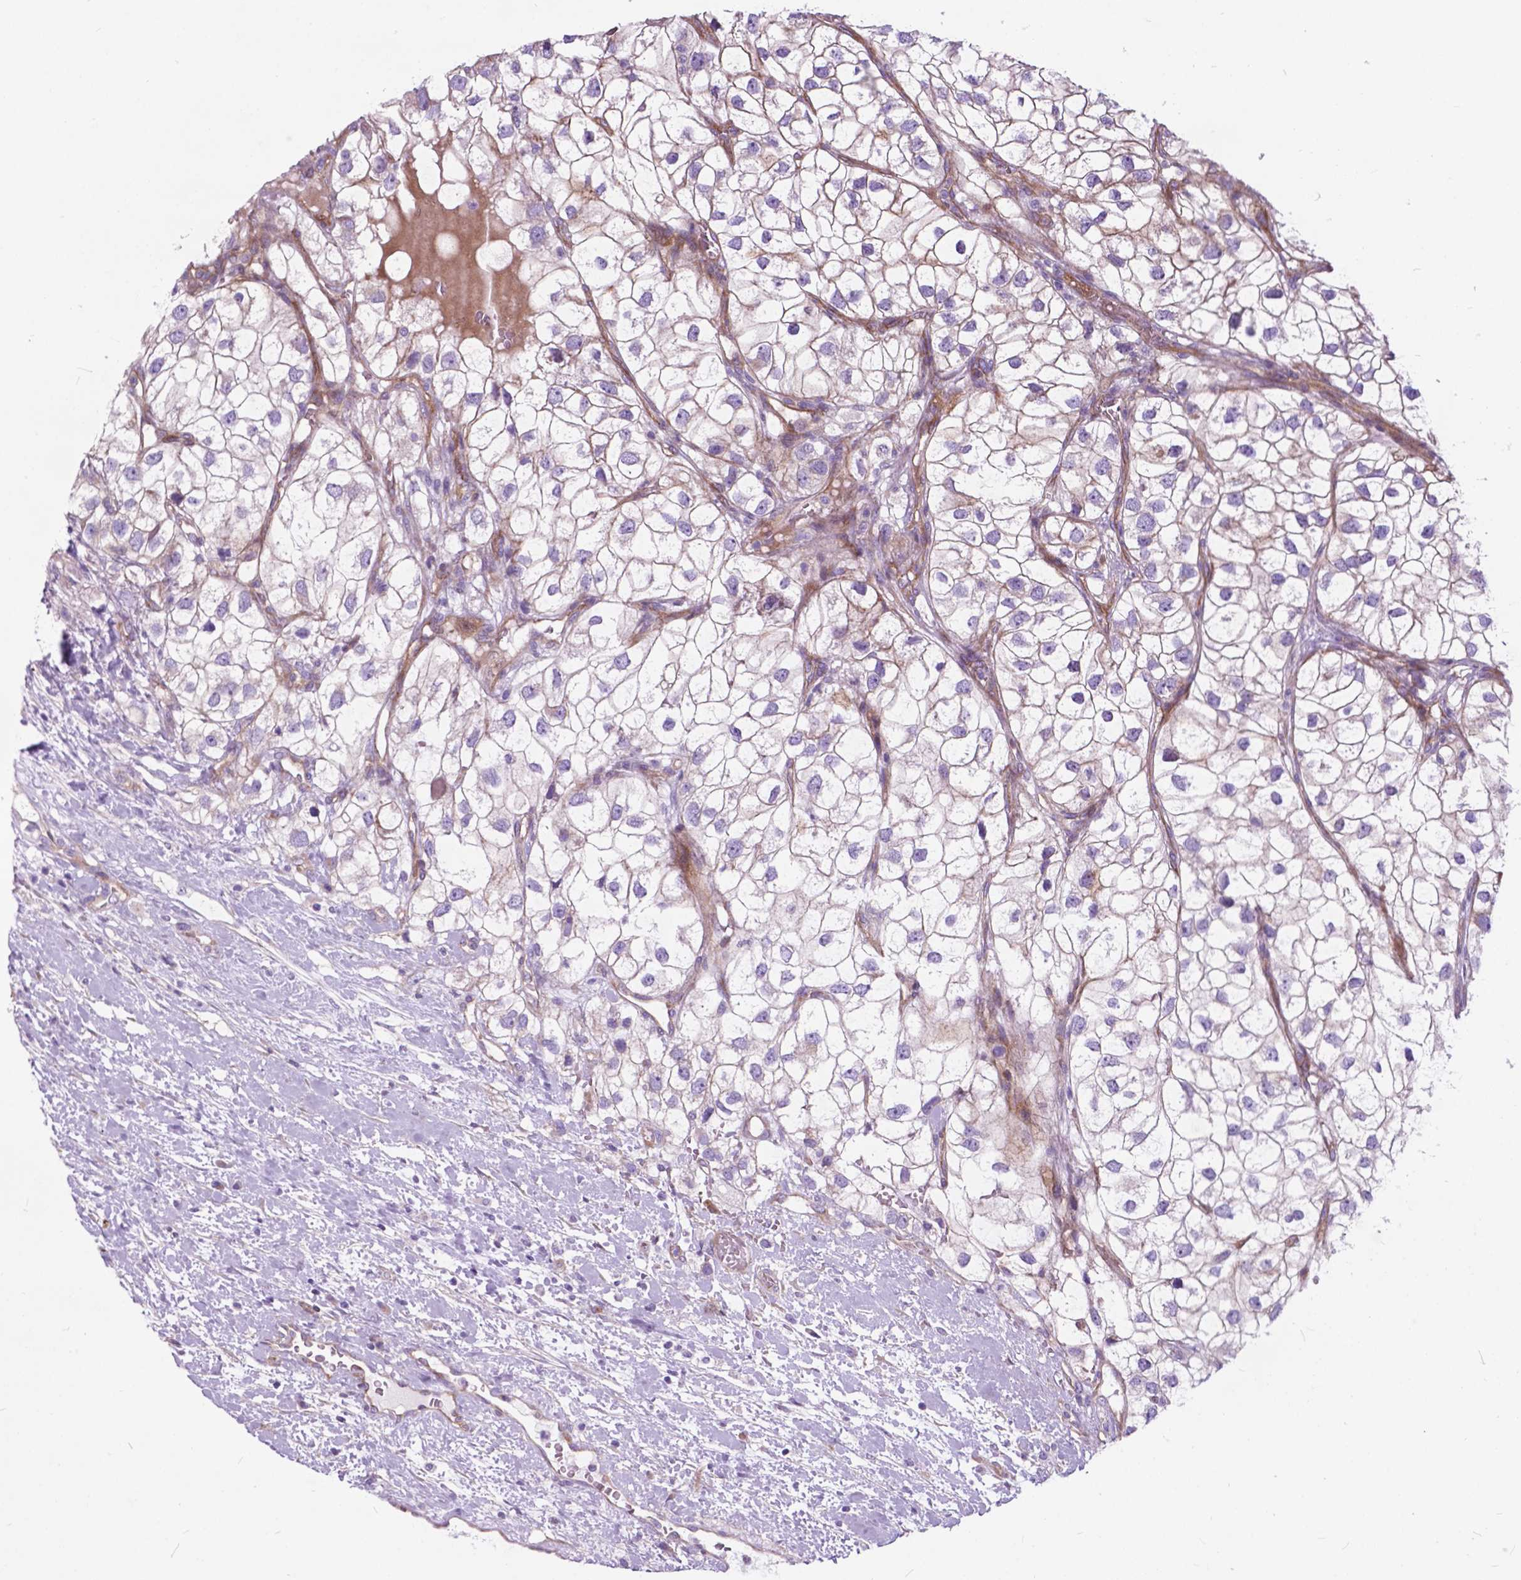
{"staining": {"intensity": "weak", "quantity": "<25%", "location": "cytoplasmic/membranous"}, "tissue": "renal cancer", "cell_type": "Tumor cells", "image_type": "cancer", "snomed": [{"axis": "morphology", "description": "Adenocarcinoma, NOS"}, {"axis": "topography", "description": "Kidney"}], "caption": "The micrograph exhibits no staining of tumor cells in renal cancer. The staining is performed using DAB brown chromogen with nuclei counter-stained in using hematoxylin.", "gene": "FLT4", "patient": {"sex": "male", "age": 59}}